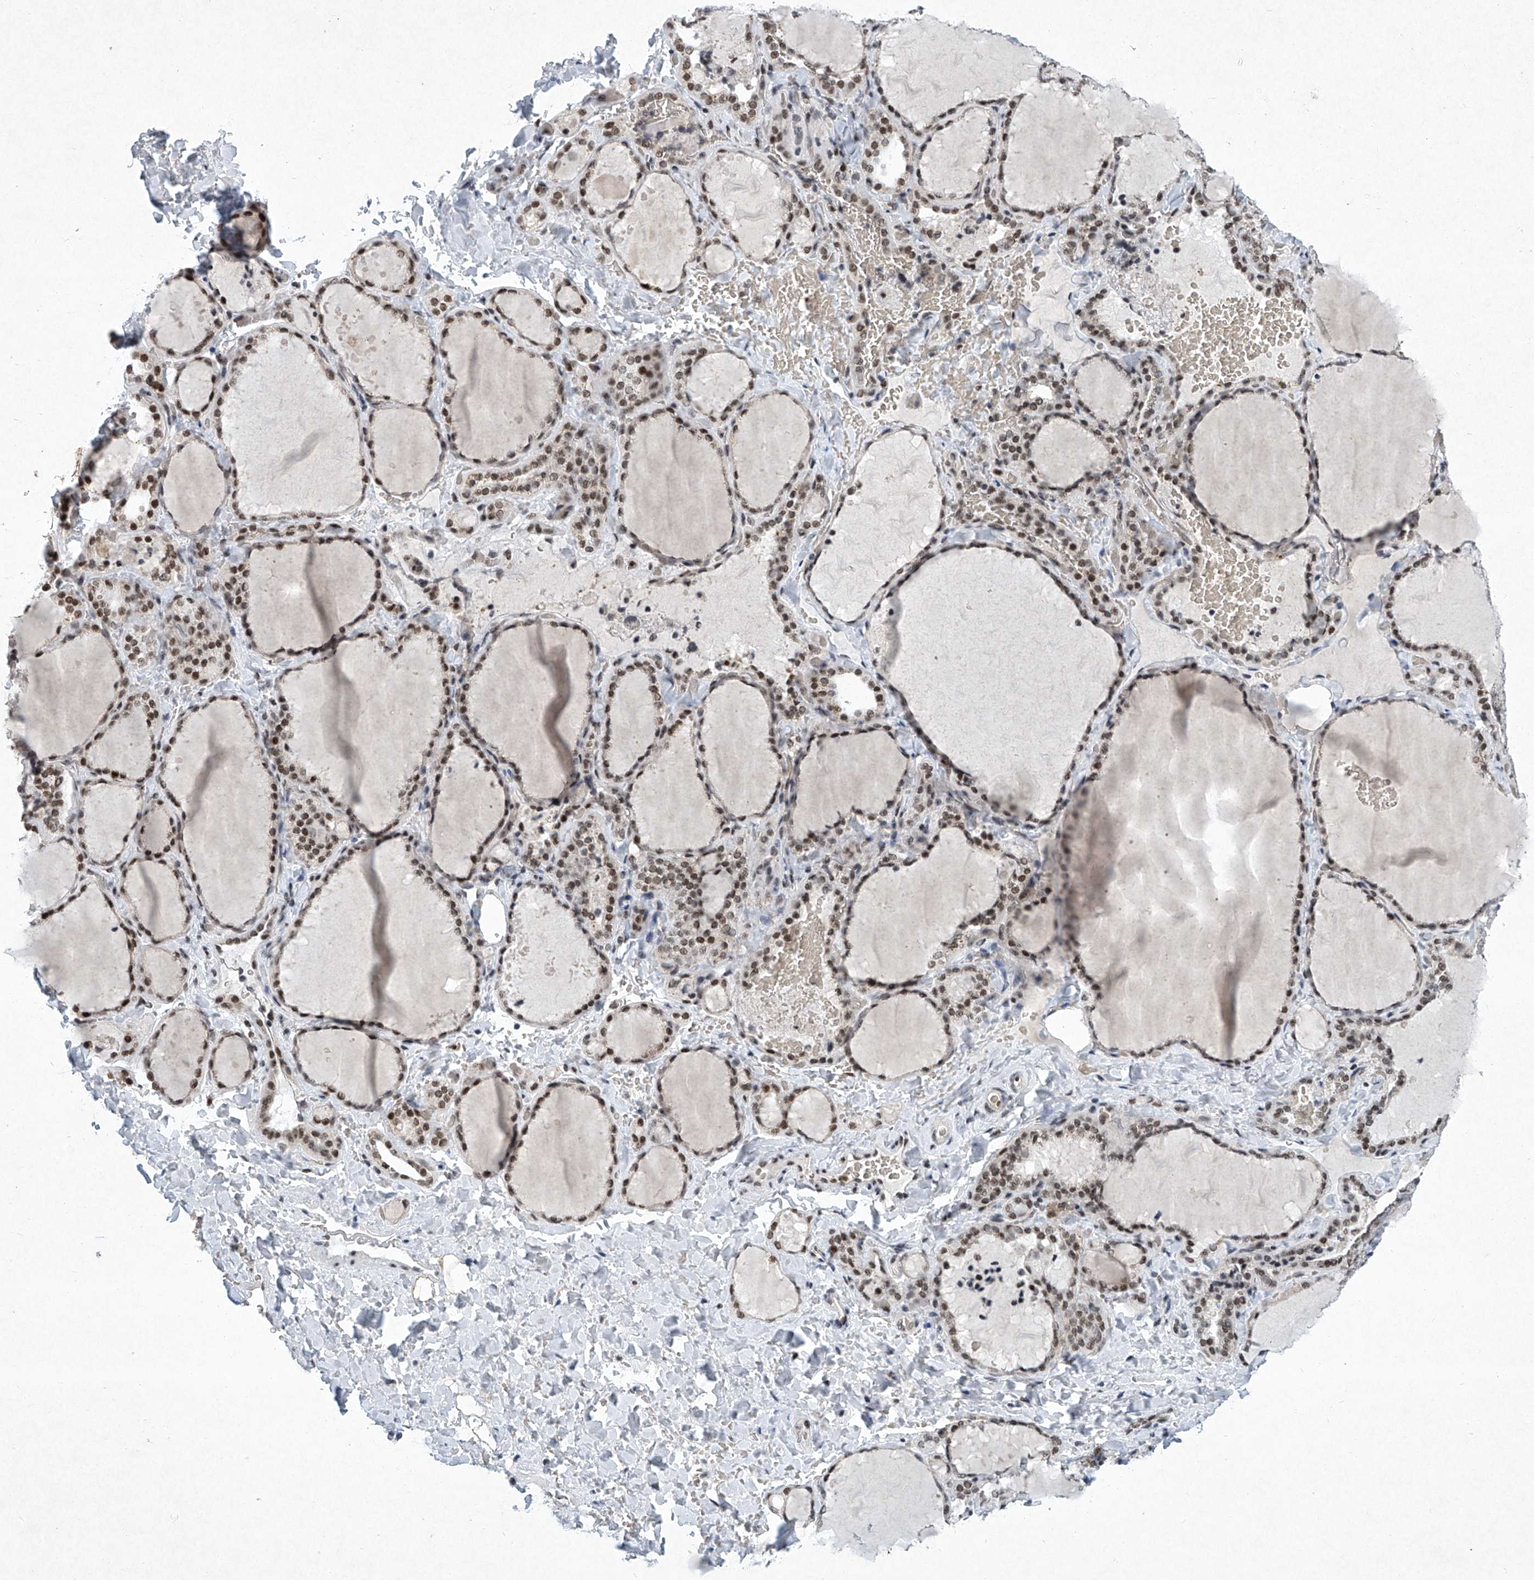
{"staining": {"intensity": "moderate", "quantity": ">75%", "location": "nuclear"}, "tissue": "thyroid gland", "cell_type": "Glandular cells", "image_type": "normal", "snomed": [{"axis": "morphology", "description": "Normal tissue, NOS"}, {"axis": "topography", "description": "Thyroid gland"}], "caption": "A medium amount of moderate nuclear expression is seen in approximately >75% of glandular cells in unremarkable thyroid gland. Ihc stains the protein of interest in brown and the nuclei are stained blue.", "gene": "TFDP1", "patient": {"sex": "female", "age": 22}}